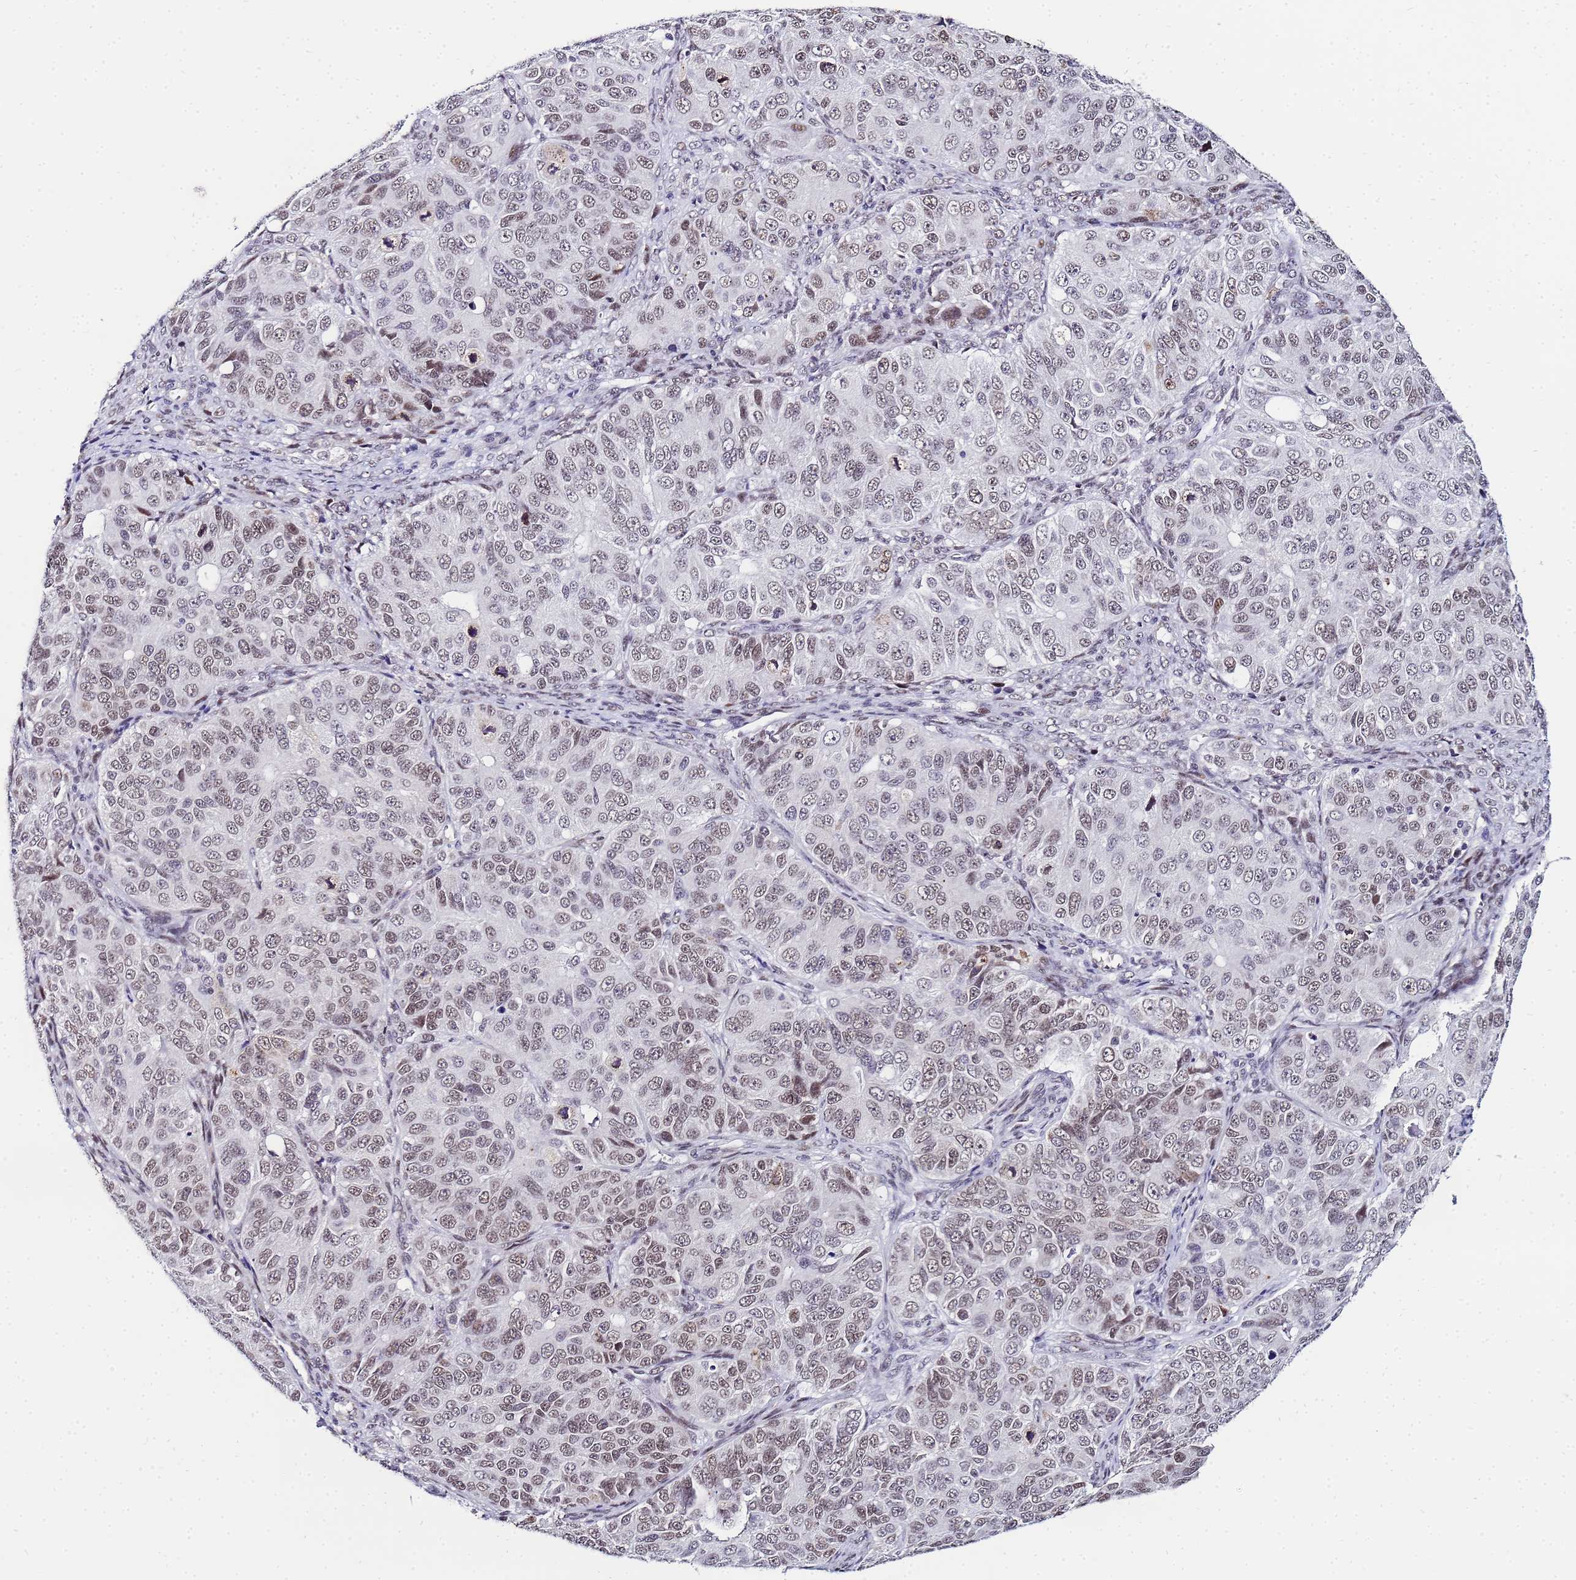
{"staining": {"intensity": "weak", "quantity": ">75%", "location": "nuclear"}, "tissue": "ovarian cancer", "cell_type": "Tumor cells", "image_type": "cancer", "snomed": [{"axis": "morphology", "description": "Carcinoma, endometroid"}, {"axis": "topography", "description": "Ovary"}], "caption": "A brown stain shows weak nuclear positivity of a protein in human ovarian endometroid carcinoma tumor cells.", "gene": "CKMT1A", "patient": {"sex": "female", "age": 51}}